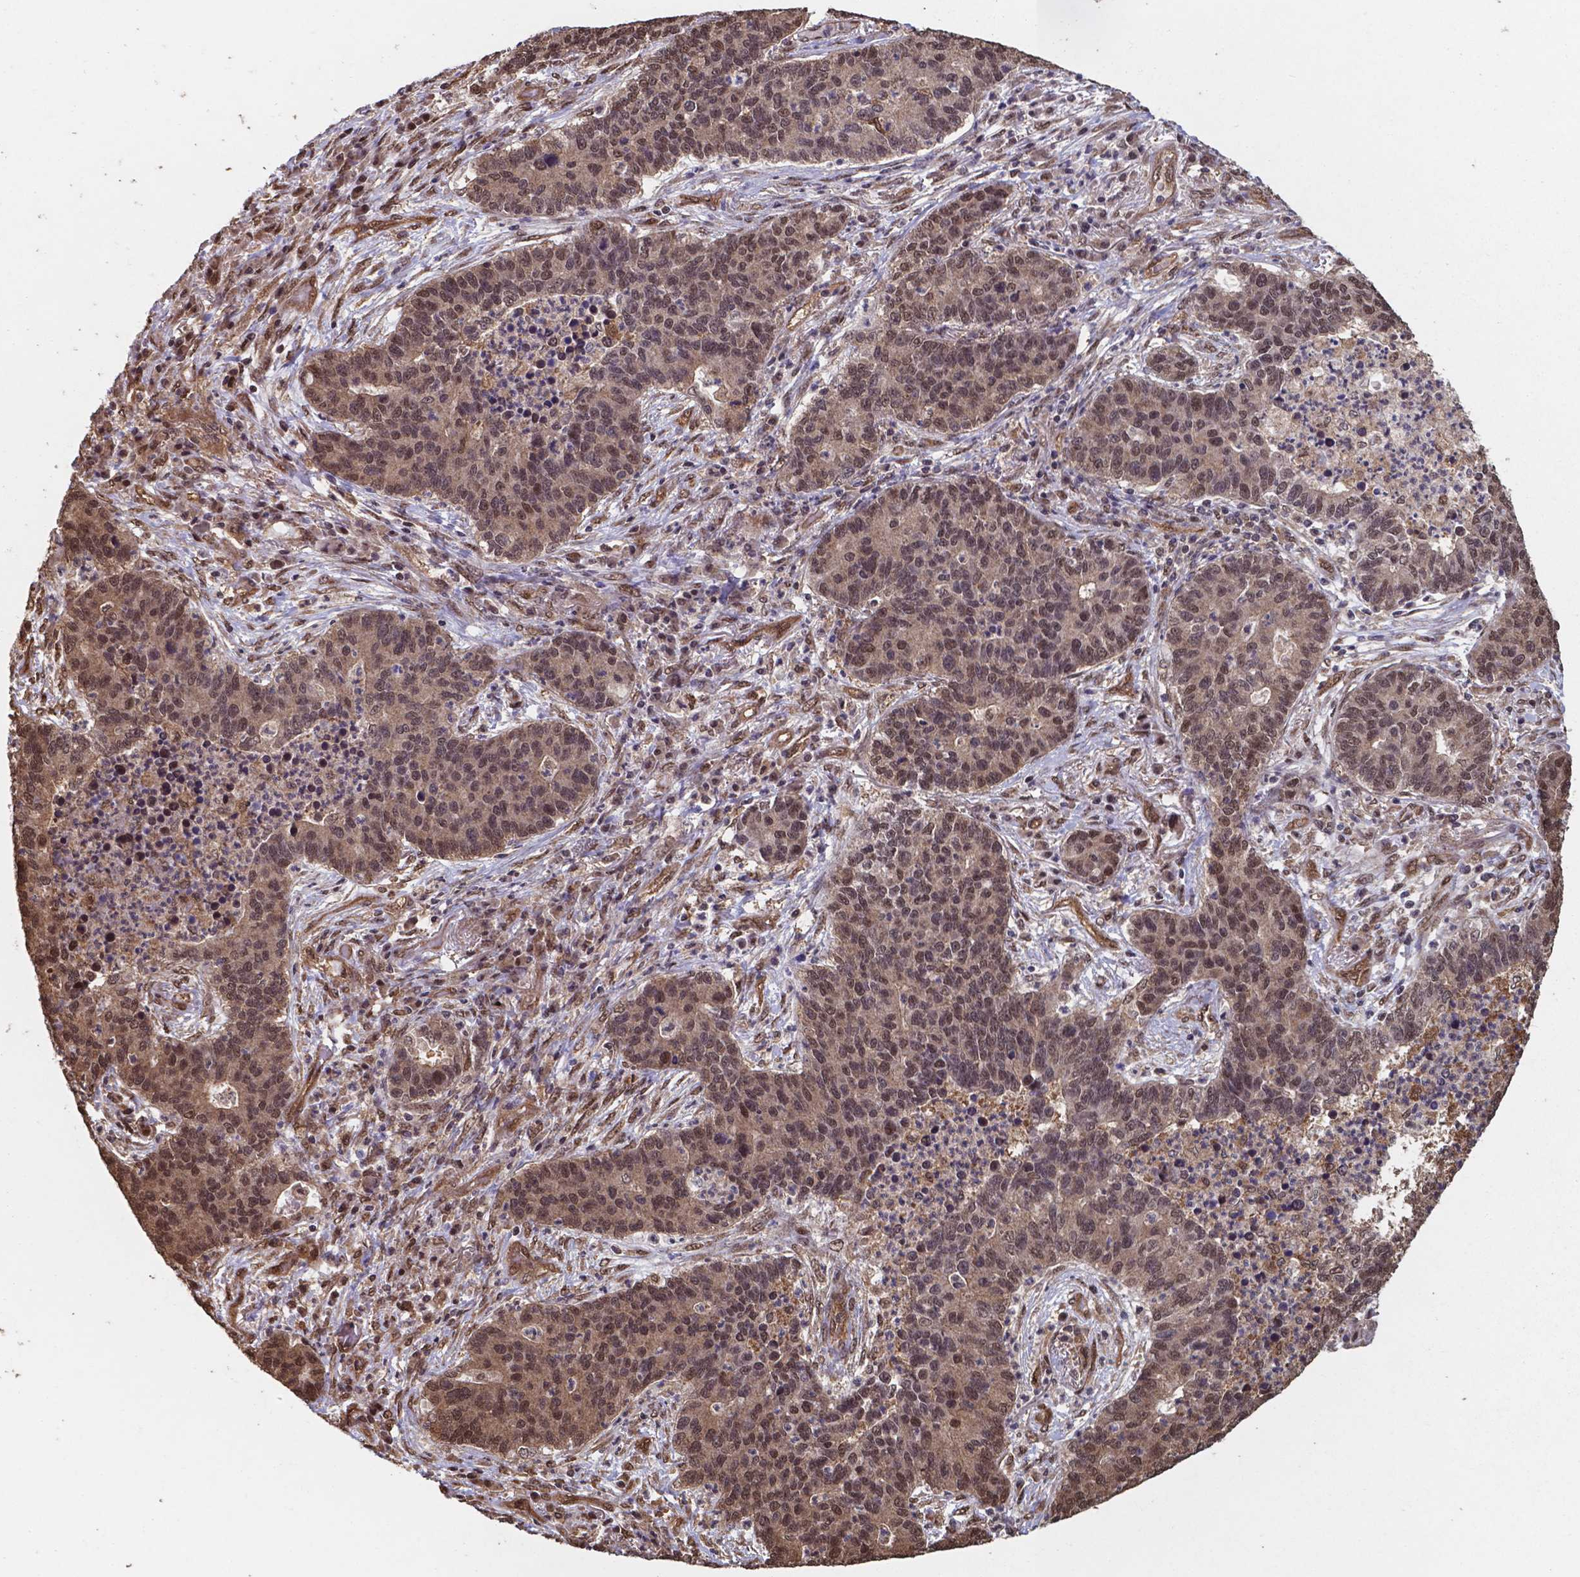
{"staining": {"intensity": "moderate", "quantity": "25%-75%", "location": "nuclear"}, "tissue": "lung cancer", "cell_type": "Tumor cells", "image_type": "cancer", "snomed": [{"axis": "morphology", "description": "Adenocarcinoma, NOS"}, {"axis": "topography", "description": "Lung"}], "caption": "A medium amount of moderate nuclear expression is identified in about 25%-75% of tumor cells in lung adenocarcinoma tissue.", "gene": "CHP2", "patient": {"sex": "female", "age": 57}}